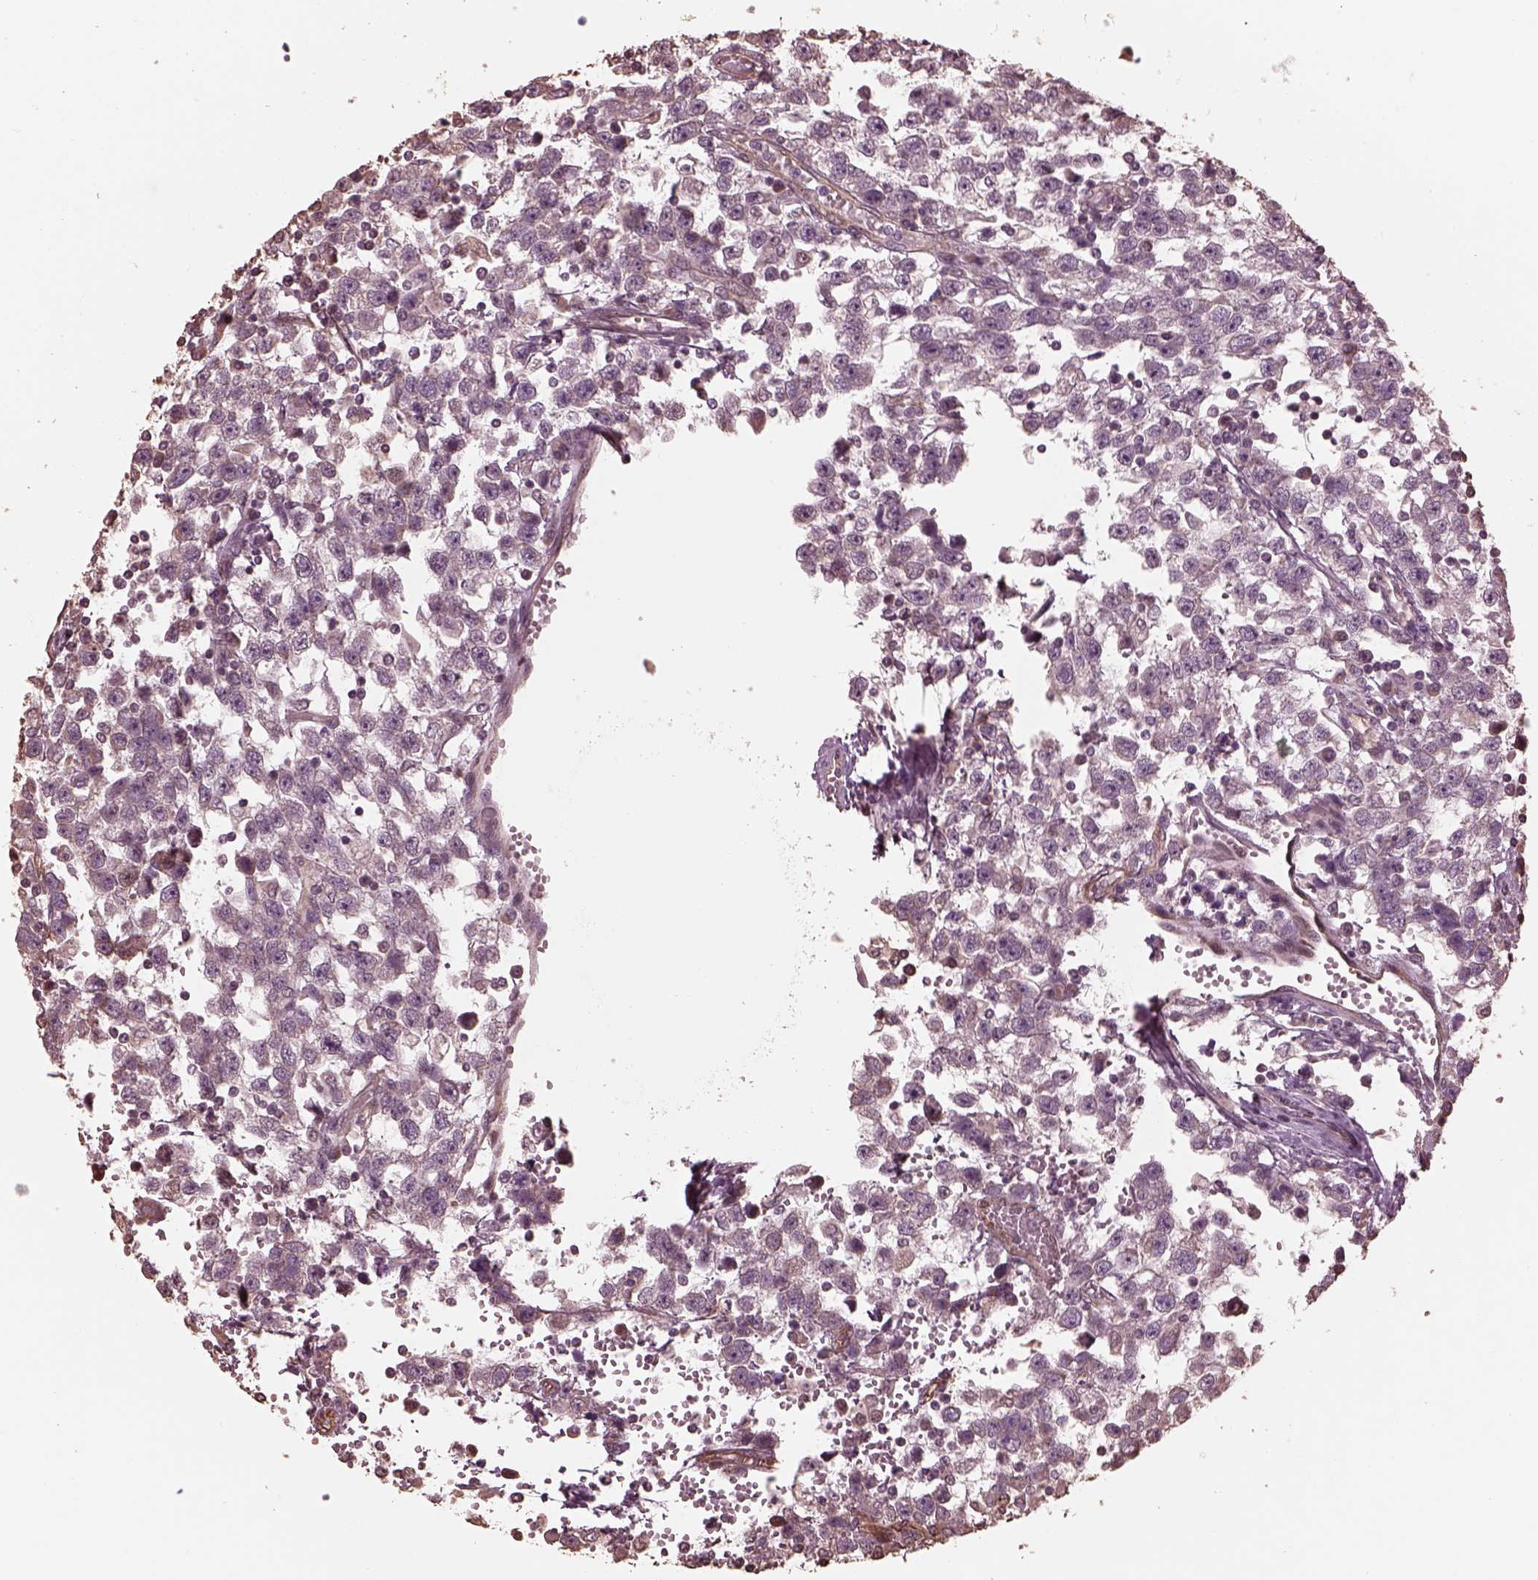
{"staining": {"intensity": "negative", "quantity": "none", "location": "none"}, "tissue": "testis cancer", "cell_type": "Tumor cells", "image_type": "cancer", "snomed": [{"axis": "morphology", "description": "Seminoma, NOS"}, {"axis": "topography", "description": "Testis"}], "caption": "Seminoma (testis) was stained to show a protein in brown. There is no significant staining in tumor cells.", "gene": "GTPBP1", "patient": {"sex": "male", "age": 34}}